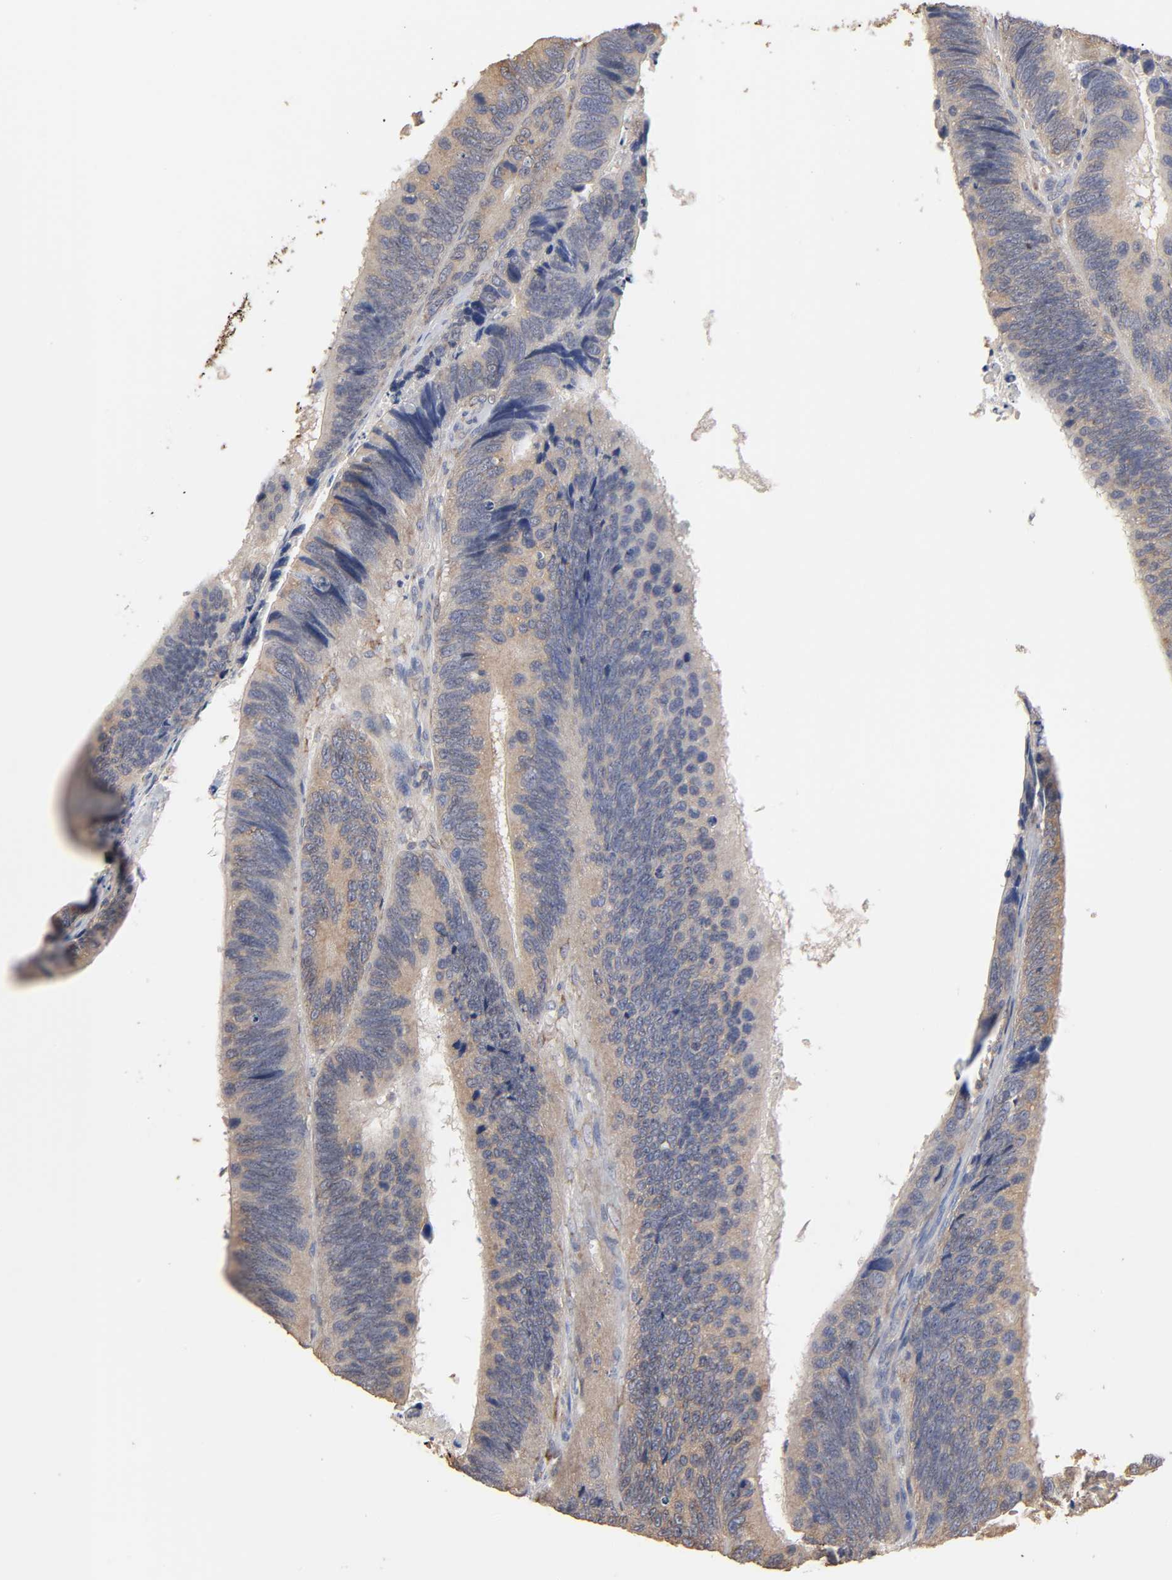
{"staining": {"intensity": "weak", "quantity": ">75%", "location": "cytoplasmic/membranous"}, "tissue": "colorectal cancer", "cell_type": "Tumor cells", "image_type": "cancer", "snomed": [{"axis": "morphology", "description": "Adenocarcinoma, NOS"}, {"axis": "topography", "description": "Colon"}], "caption": "Immunohistochemistry (IHC) image of adenocarcinoma (colorectal) stained for a protein (brown), which displays low levels of weak cytoplasmic/membranous positivity in about >75% of tumor cells.", "gene": "EIF4G2", "patient": {"sex": "male", "age": 72}}